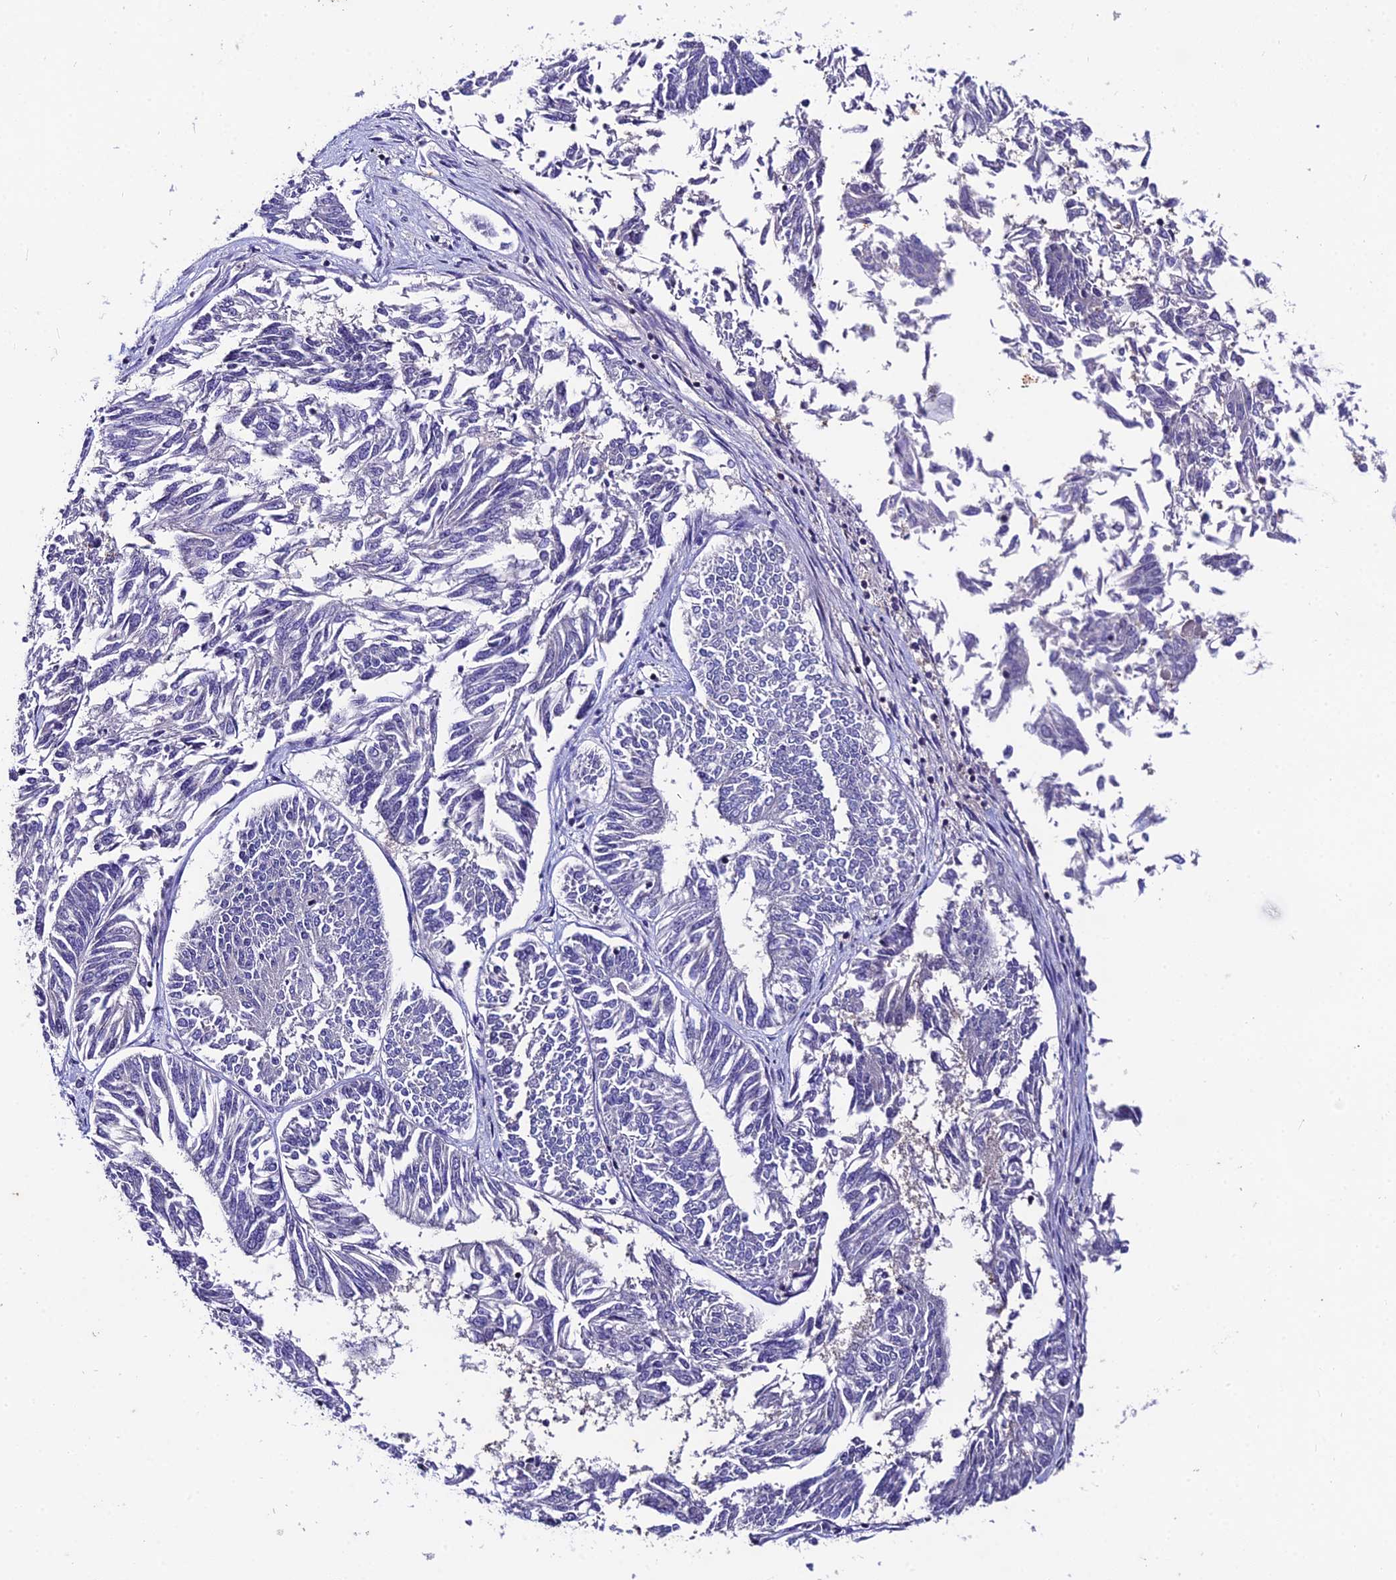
{"staining": {"intensity": "negative", "quantity": "none", "location": "none"}, "tissue": "endometrial cancer", "cell_type": "Tumor cells", "image_type": "cancer", "snomed": [{"axis": "morphology", "description": "Adenocarcinoma, NOS"}, {"axis": "topography", "description": "Endometrium"}], "caption": "Histopathology image shows no significant protein staining in tumor cells of adenocarcinoma (endometrial).", "gene": "LGALS7", "patient": {"sex": "female", "age": 58}}